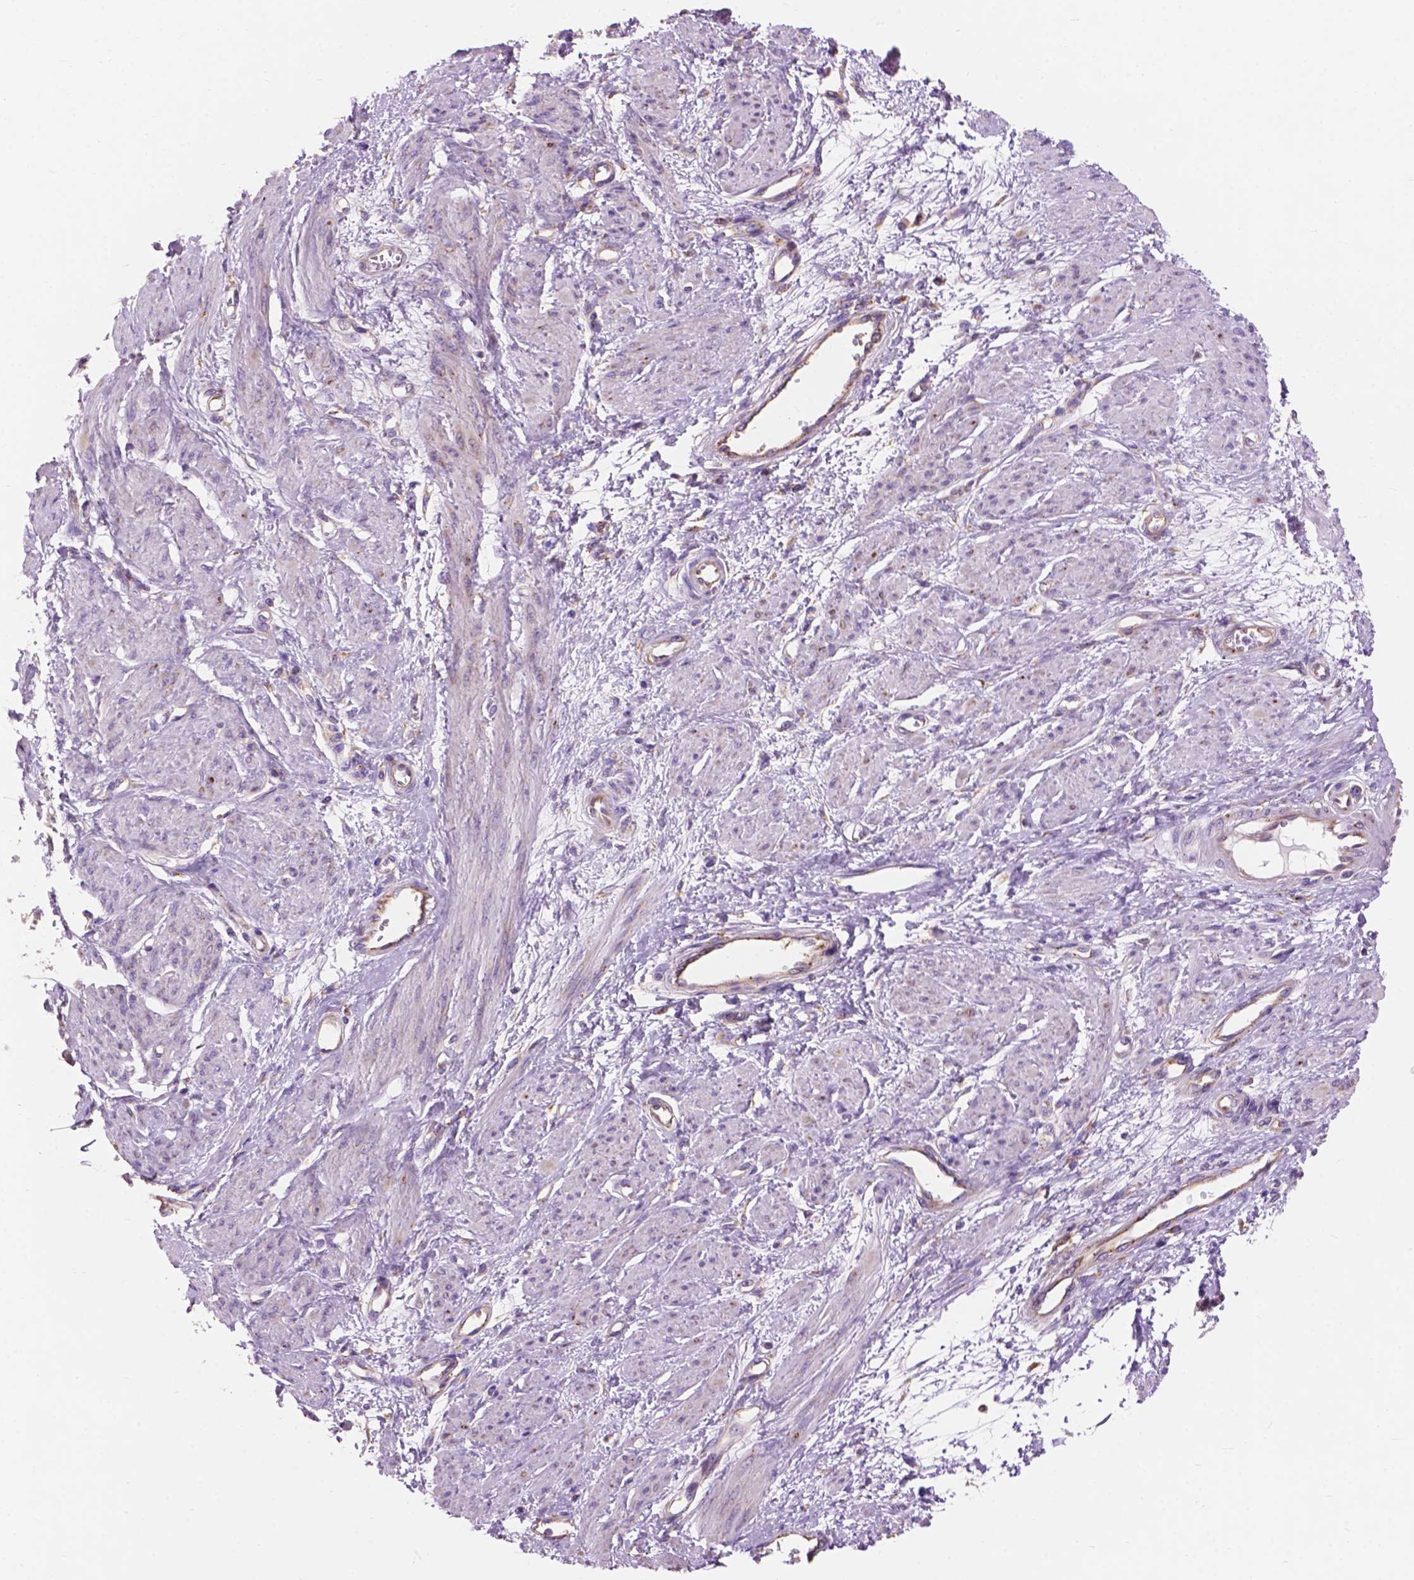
{"staining": {"intensity": "moderate", "quantity": "<25%", "location": "cytoplasmic/membranous"}, "tissue": "smooth muscle", "cell_type": "Smooth muscle cells", "image_type": "normal", "snomed": [{"axis": "morphology", "description": "Normal tissue, NOS"}, {"axis": "topography", "description": "Smooth muscle"}, {"axis": "topography", "description": "Uterus"}], "caption": "Protein analysis of normal smooth muscle demonstrates moderate cytoplasmic/membranous expression in about <25% of smooth muscle cells.", "gene": "RPL37A", "patient": {"sex": "female", "age": 39}}